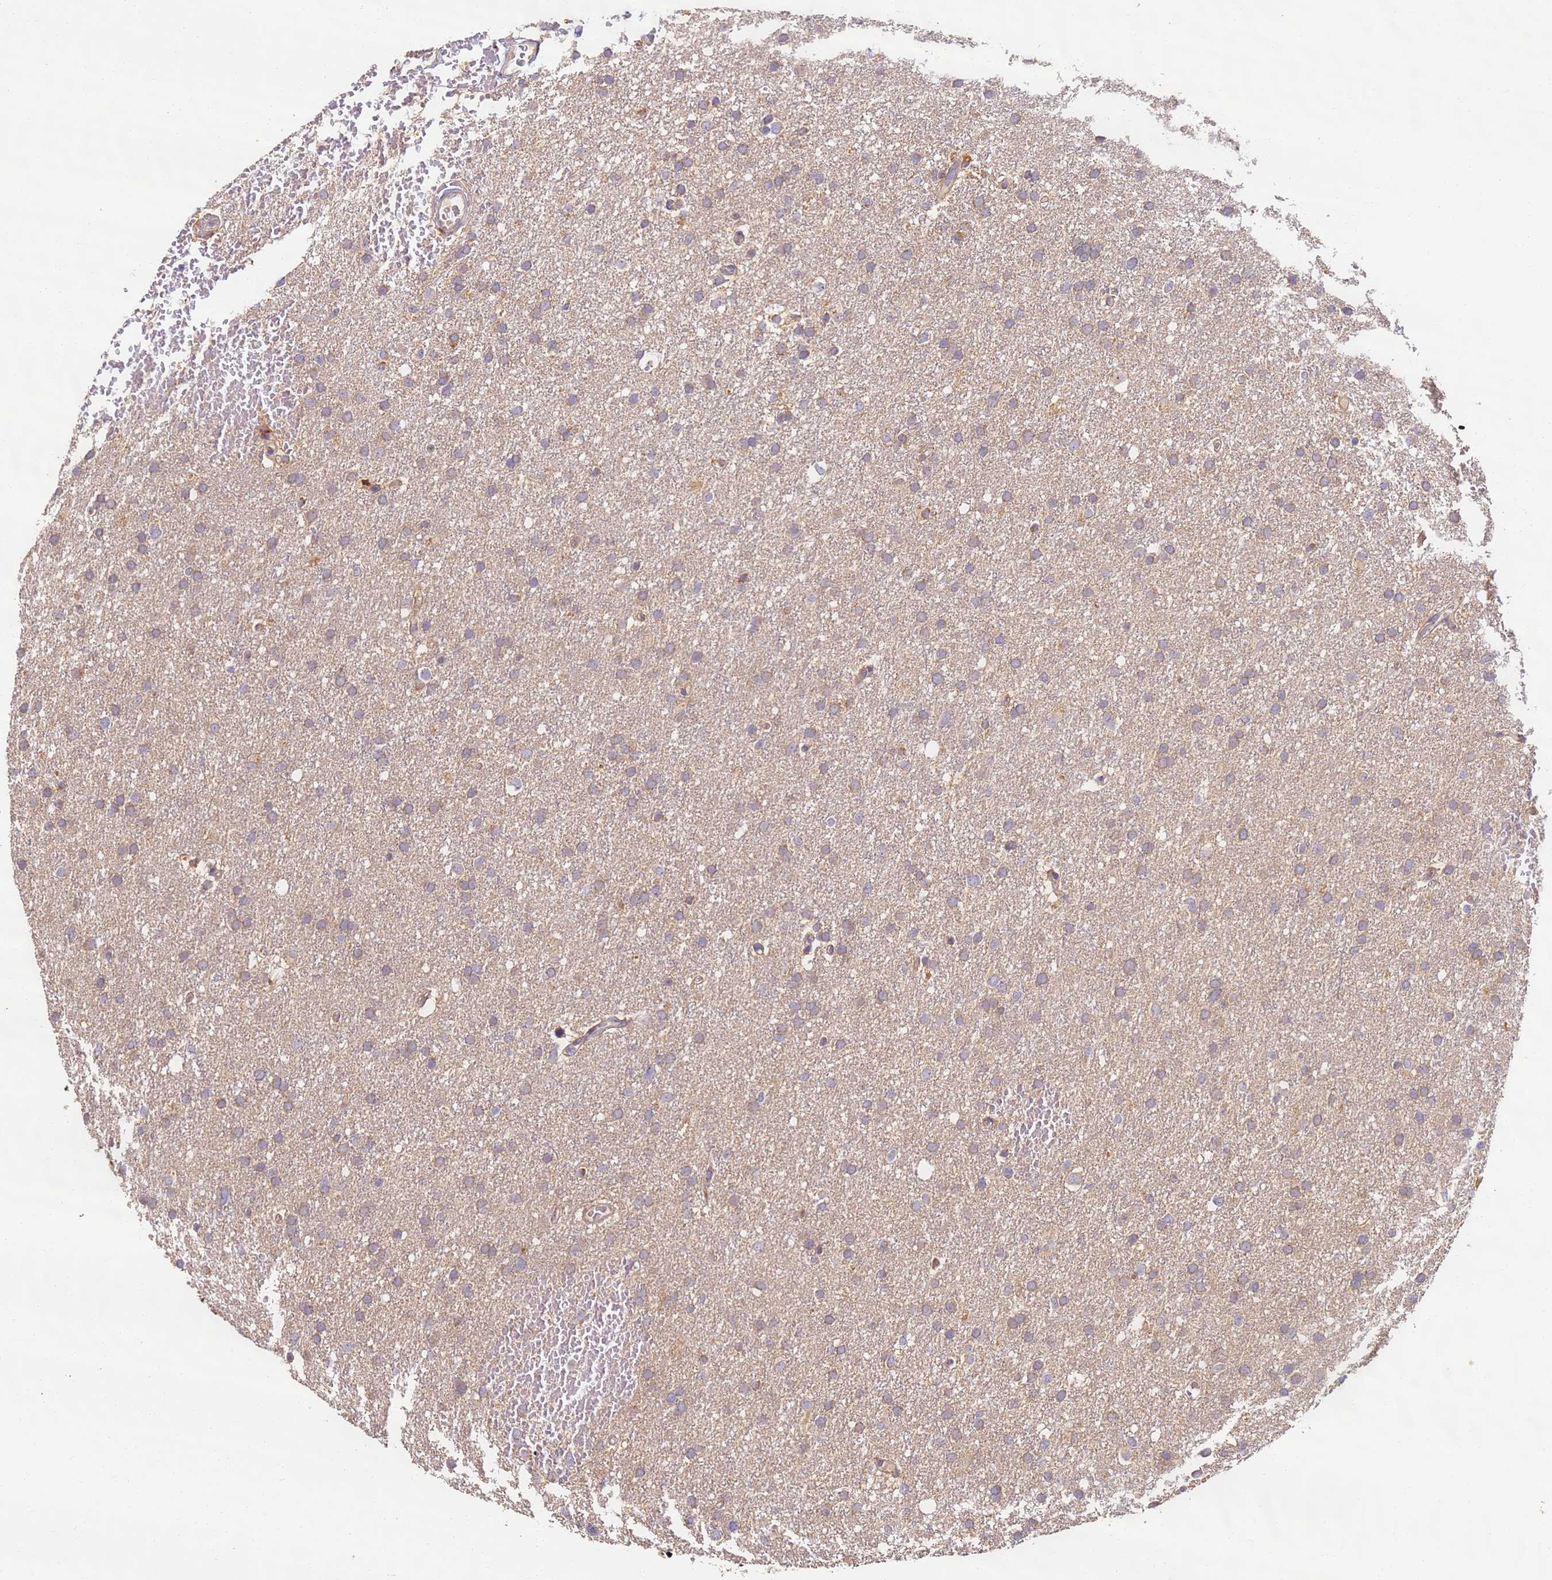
{"staining": {"intensity": "weak", "quantity": "25%-75%", "location": "cytoplasmic/membranous"}, "tissue": "glioma", "cell_type": "Tumor cells", "image_type": "cancer", "snomed": [{"axis": "morphology", "description": "Glioma, malignant, High grade"}, {"axis": "topography", "description": "Cerebral cortex"}], "caption": "Weak cytoplasmic/membranous expression is appreciated in approximately 25%-75% of tumor cells in glioma.", "gene": "TIGAR", "patient": {"sex": "female", "age": 36}}